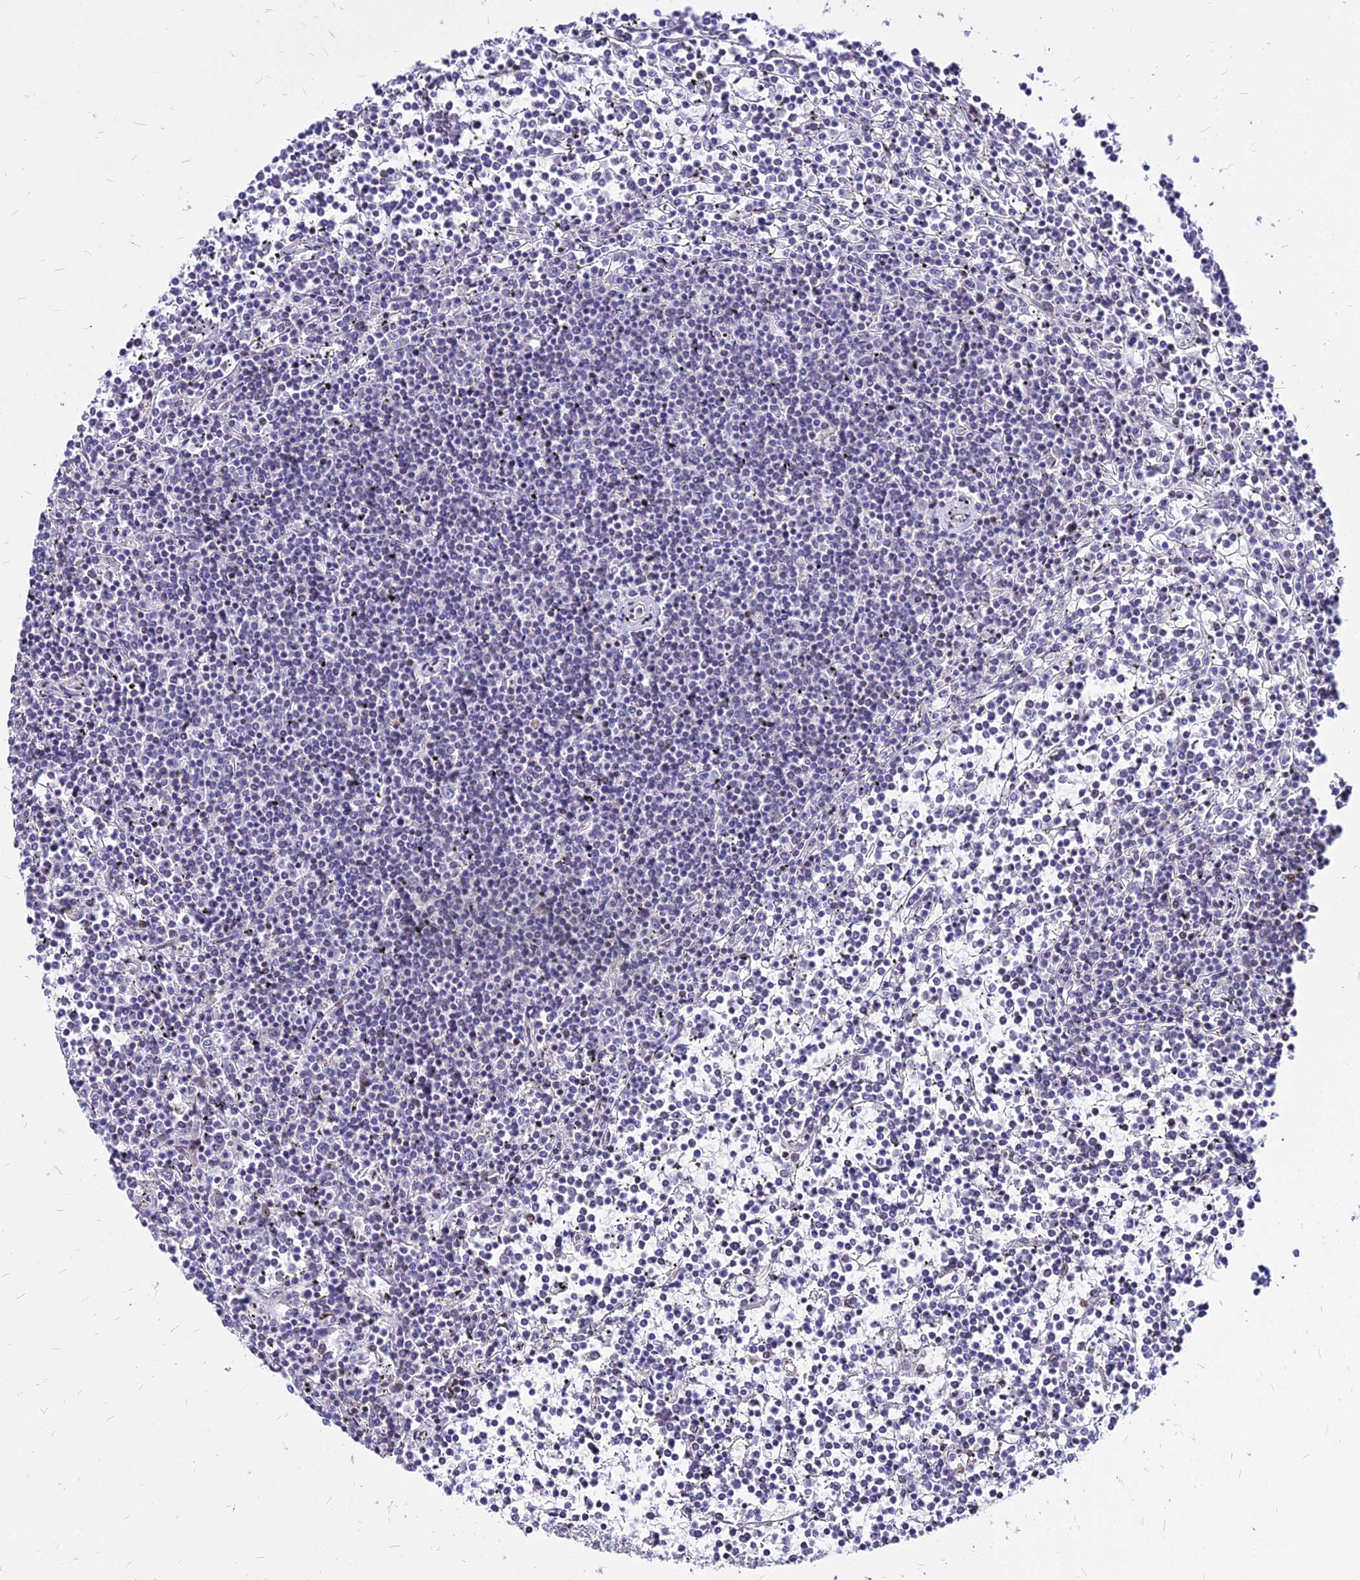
{"staining": {"intensity": "negative", "quantity": "none", "location": "none"}, "tissue": "lymphoma", "cell_type": "Tumor cells", "image_type": "cancer", "snomed": [{"axis": "morphology", "description": "Malignant lymphoma, non-Hodgkin's type, Low grade"}, {"axis": "topography", "description": "Spleen"}], "caption": "This is a histopathology image of IHC staining of low-grade malignant lymphoma, non-Hodgkin's type, which shows no staining in tumor cells. Brightfield microscopy of immunohistochemistry (IHC) stained with DAB (brown) and hematoxylin (blue), captured at high magnification.", "gene": "FDX2", "patient": {"sex": "female", "age": 19}}